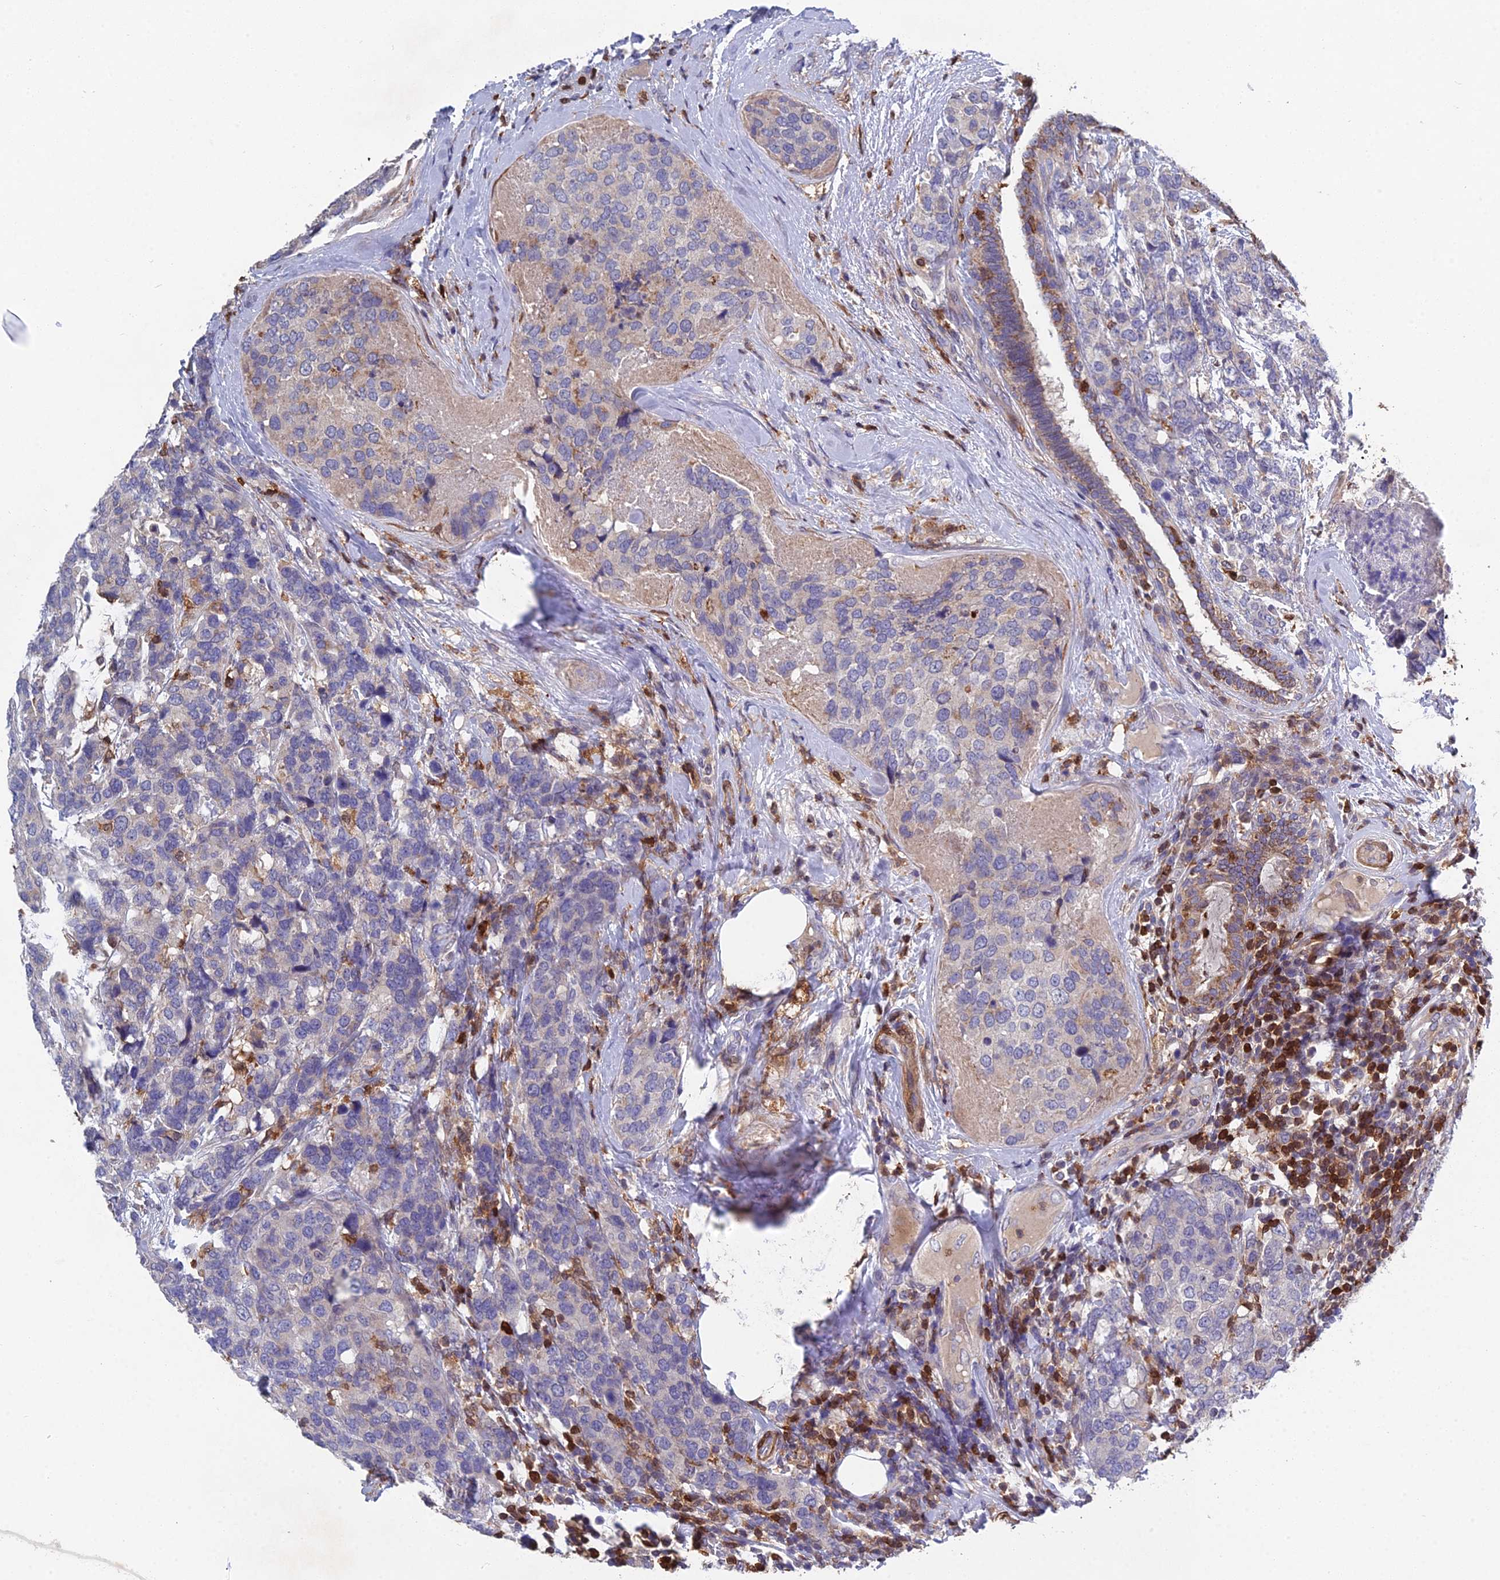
{"staining": {"intensity": "weak", "quantity": "<25%", "location": "cytoplasmic/membranous"}, "tissue": "breast cancer", "cell_type": "Tumor cells", "image_type": "cancer", "snomed": [{"axis": "morphology", "description": "Lobular carcinoma"}, {"axis": "topography", "description": "Breast"}], "caption": "This is an IHC photomicrograph of human breast lobular carcinoma. There is no staining in tumor cells.", "gene": "GALK2", "patient": {"sex": "female", "age": 59}}